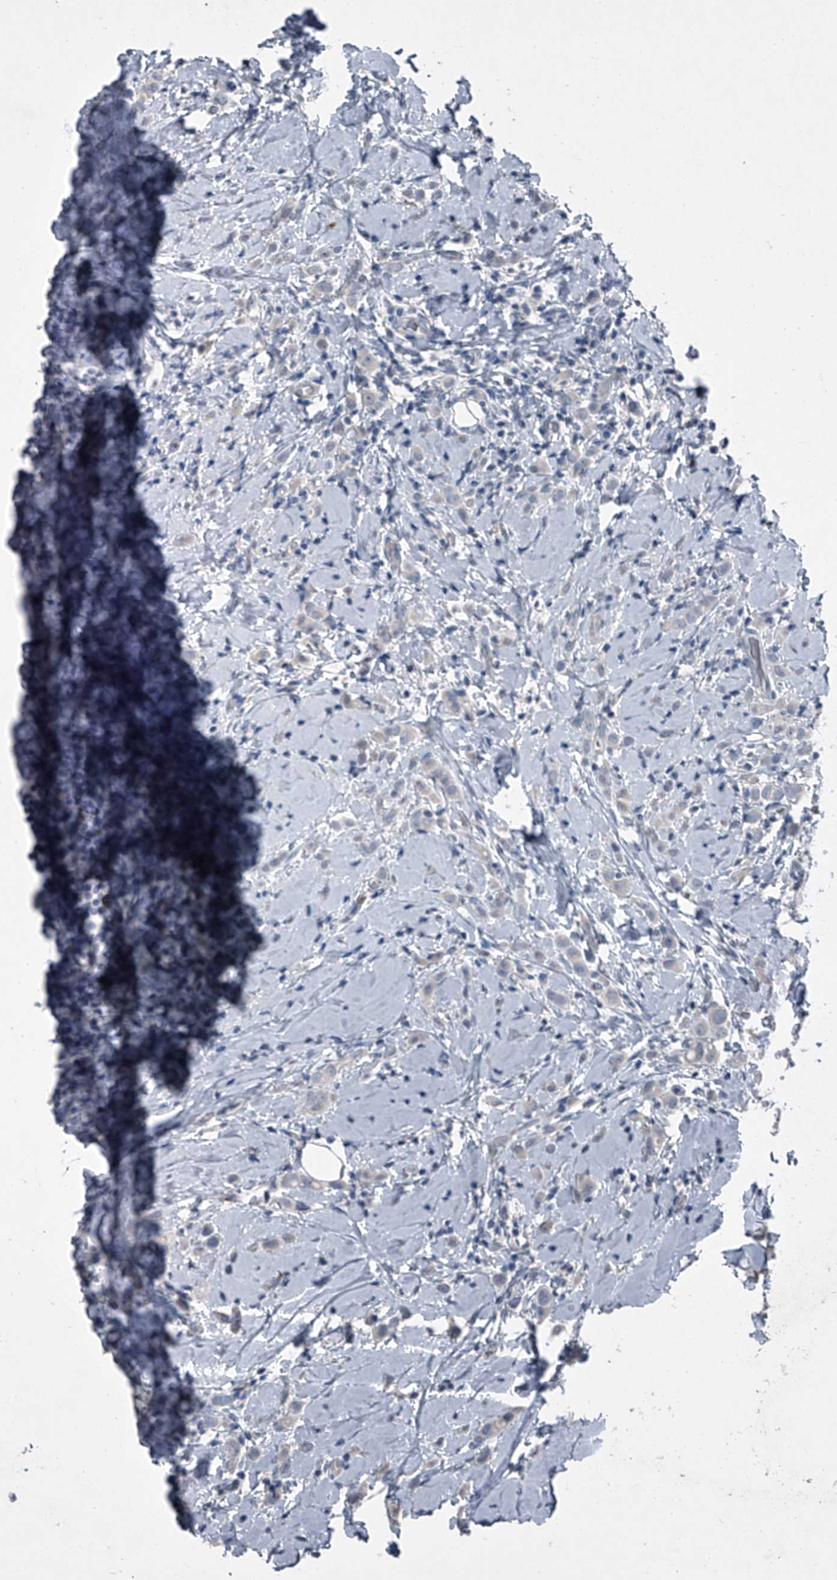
{"staining": {"intensity": "negative", "quantity": "none", "location": "none"}, "tissue": "breast cancer", "cell_type": "Tumor cells", "image_type": "cancer", "snomed": [{"axis": "morphology", "description": "Lobular carcinoma"}, {"axis": "topography", "description": "Breast"}], "caption": "Histopathology image shows no protein staining in tumor cells of breast cancer tissue.", "gene": "HEPHL1", "patient": {"sex": "female", "age": 47}}